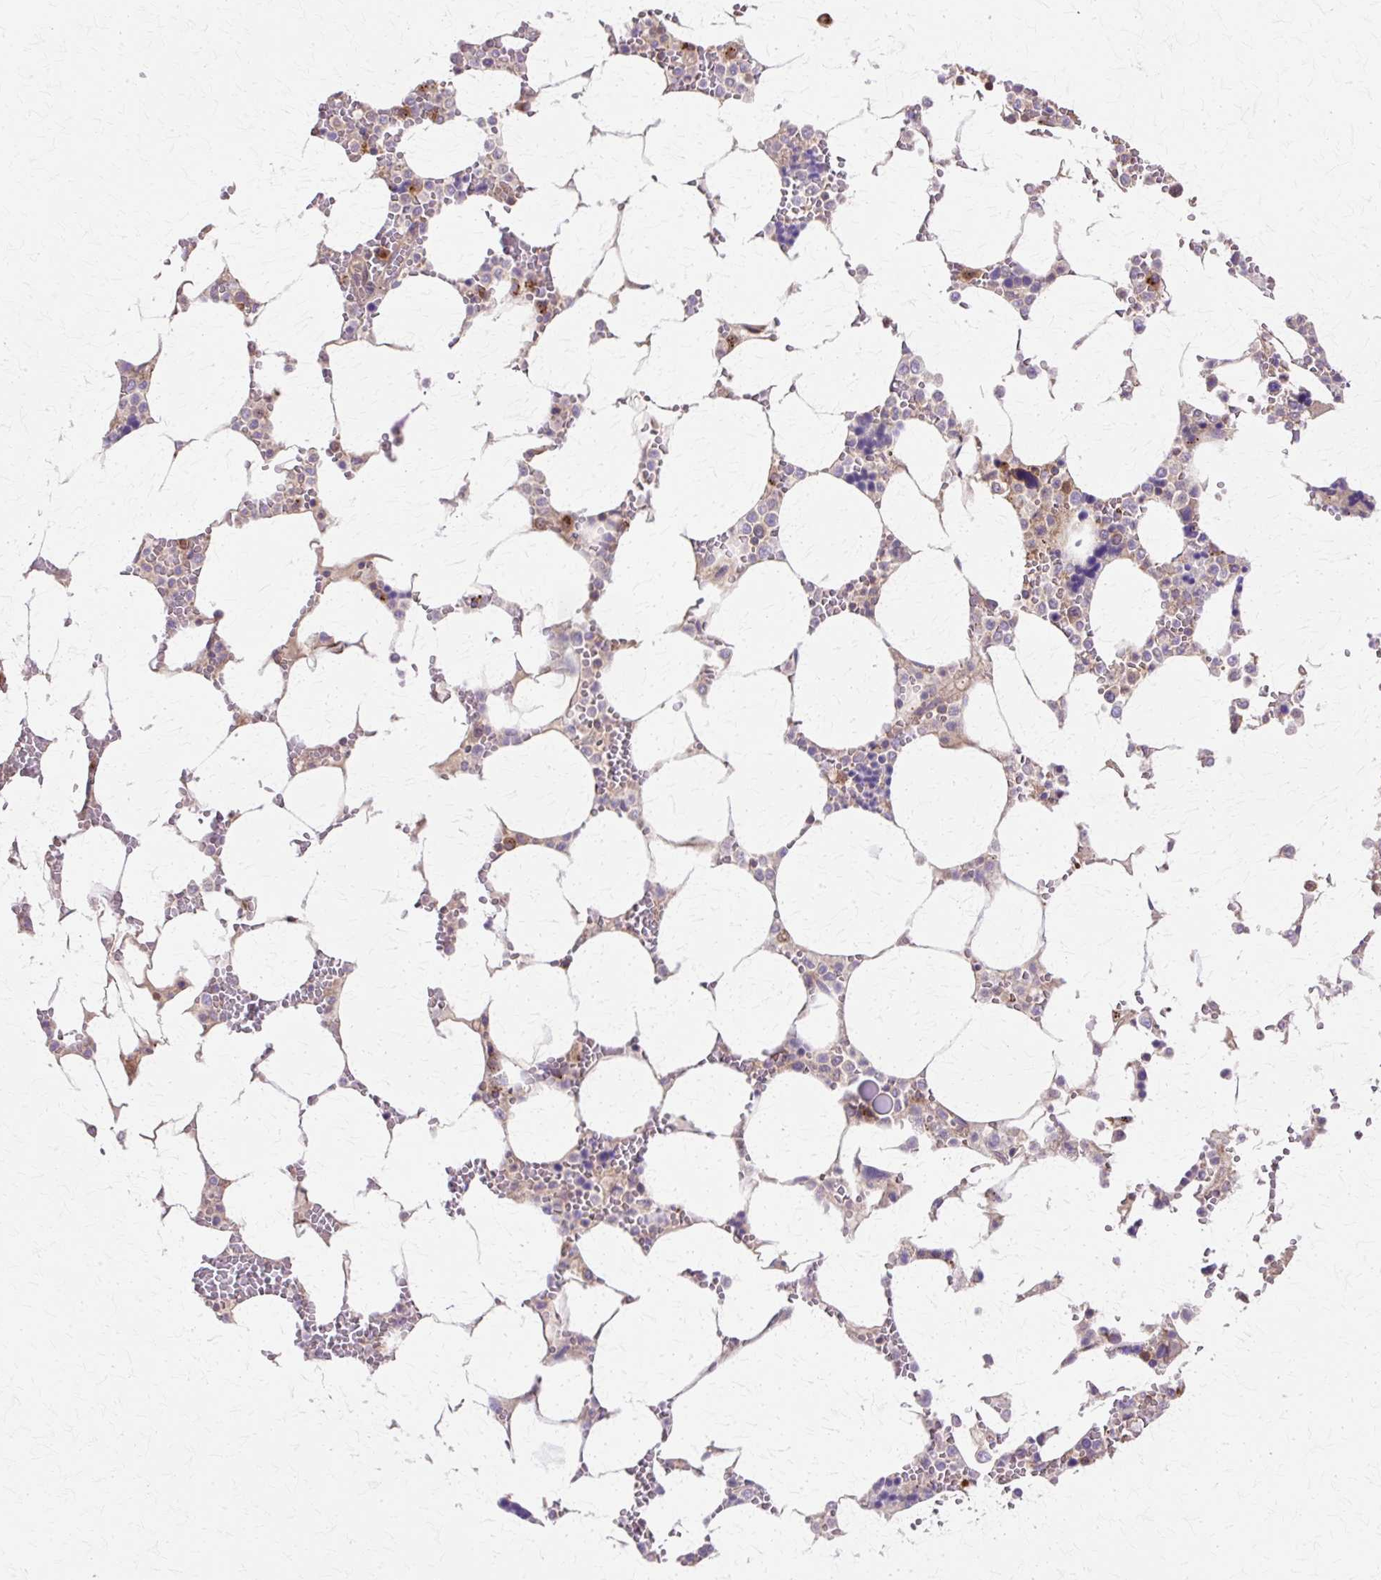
{"staining": {"intensity": "strong", "quantity": "25%-75%", "location": "cytoplasmic/membranous"}, "tissue": "bone marrow", "cell_type": "Hematopoietic cells", "image_type": "normal", "snomed": [{"axis": "morphology", "description": "Normal tissue, NOS"}, {"axis": "topography", "description": "Bone marrow"}], "caption": "Protein staining of benign bone marrow demonstrates strong cytoplasmic/membranous positivity in about 25%-75% of hematopoietic cells.", "gene": "COPB1", "patient": {"sex": "male", "age": 64}}